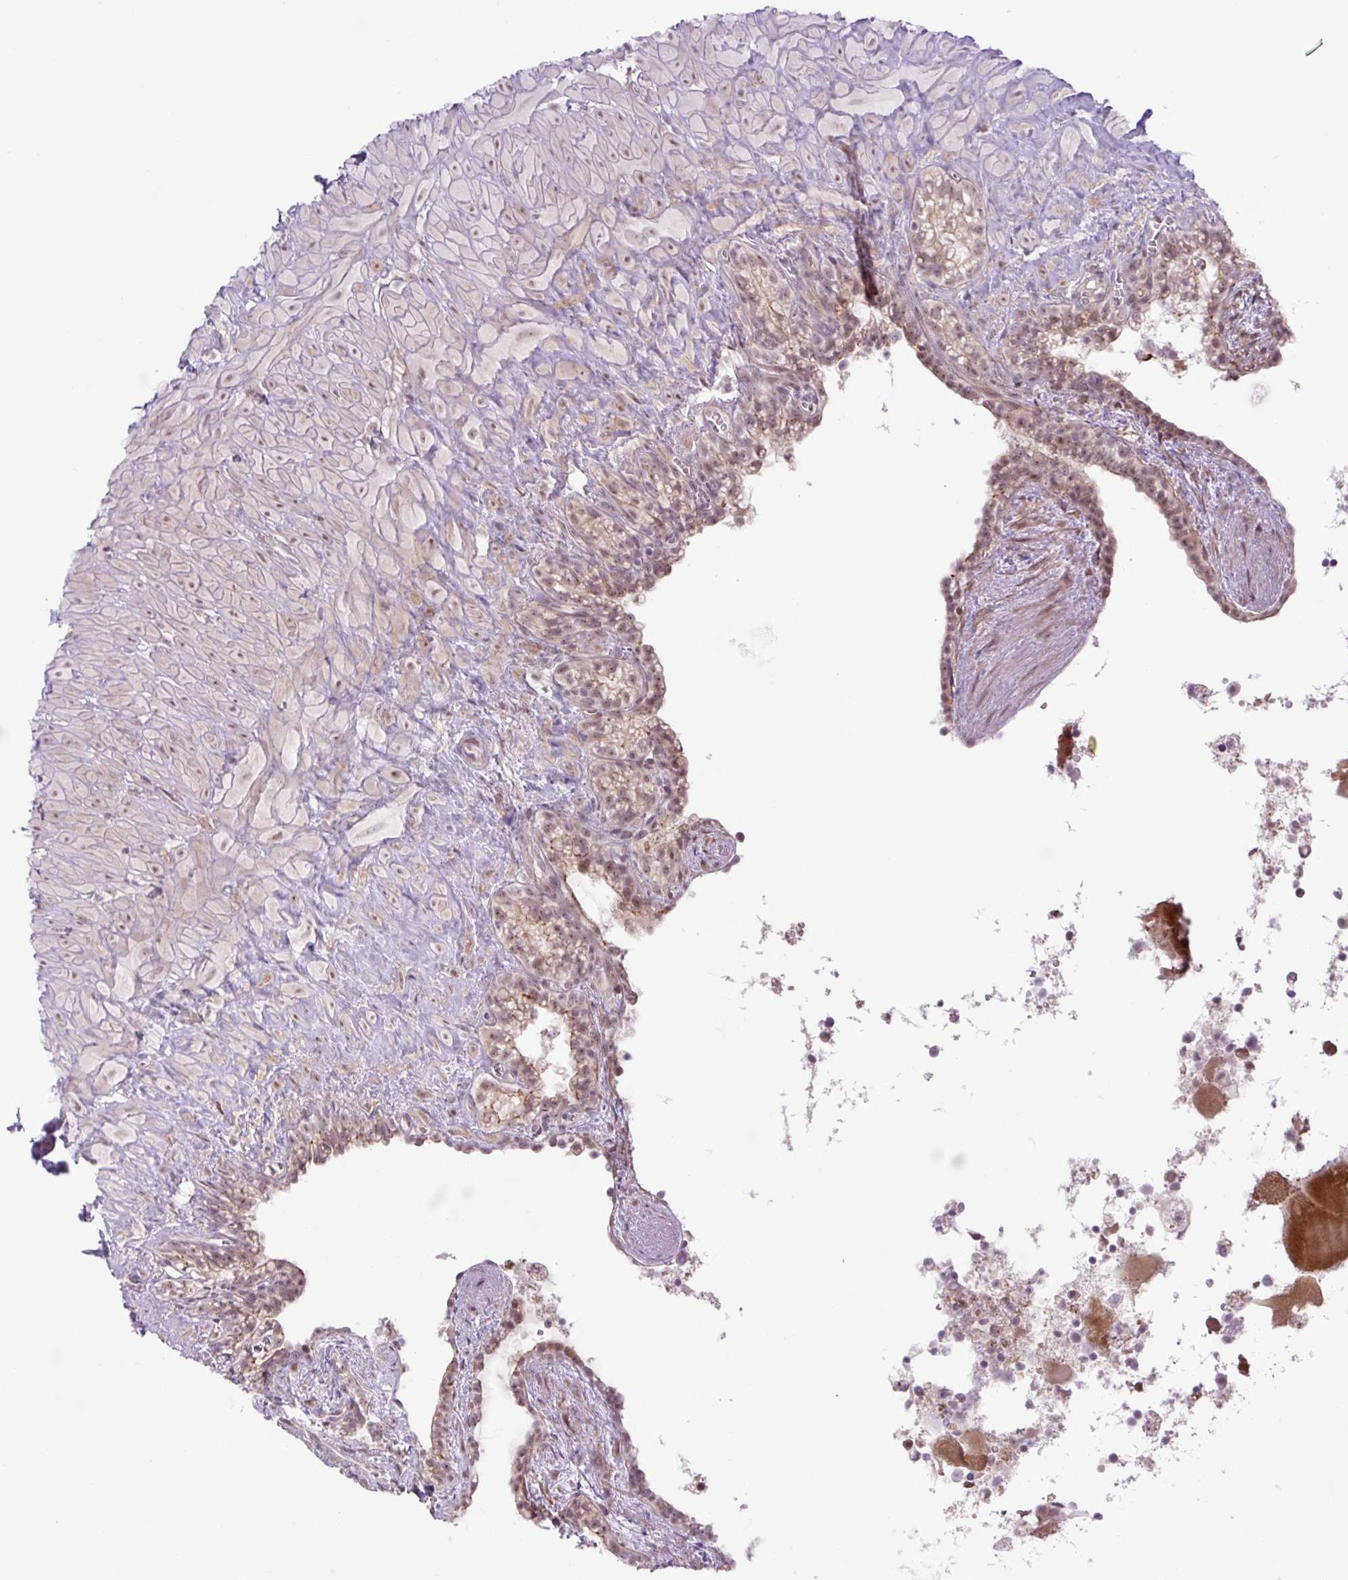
{"staining": {"intensity": "moderate", "quantity": "25%-75%", "location": "cytoplasmic/membranous,nuclear"}, "tissue": "seminal vesicle", "cell_type": "Glandular cells", "image_type": "normal", "snomed": [{"axis": "morphology", "description": "Normal tissue, NOS"}, {"axis": "topography", "description": "Seminal veicle"}], "caption": "Moderate cytoplasmic/membranous,nuclear expression for a protein is identified in about 25%-75% of glandular cells of benign seminal vesicle using immunohistochemistry (IHC).", "gene": "ICE1", "patient": {"sex": "male", "age": 76}}